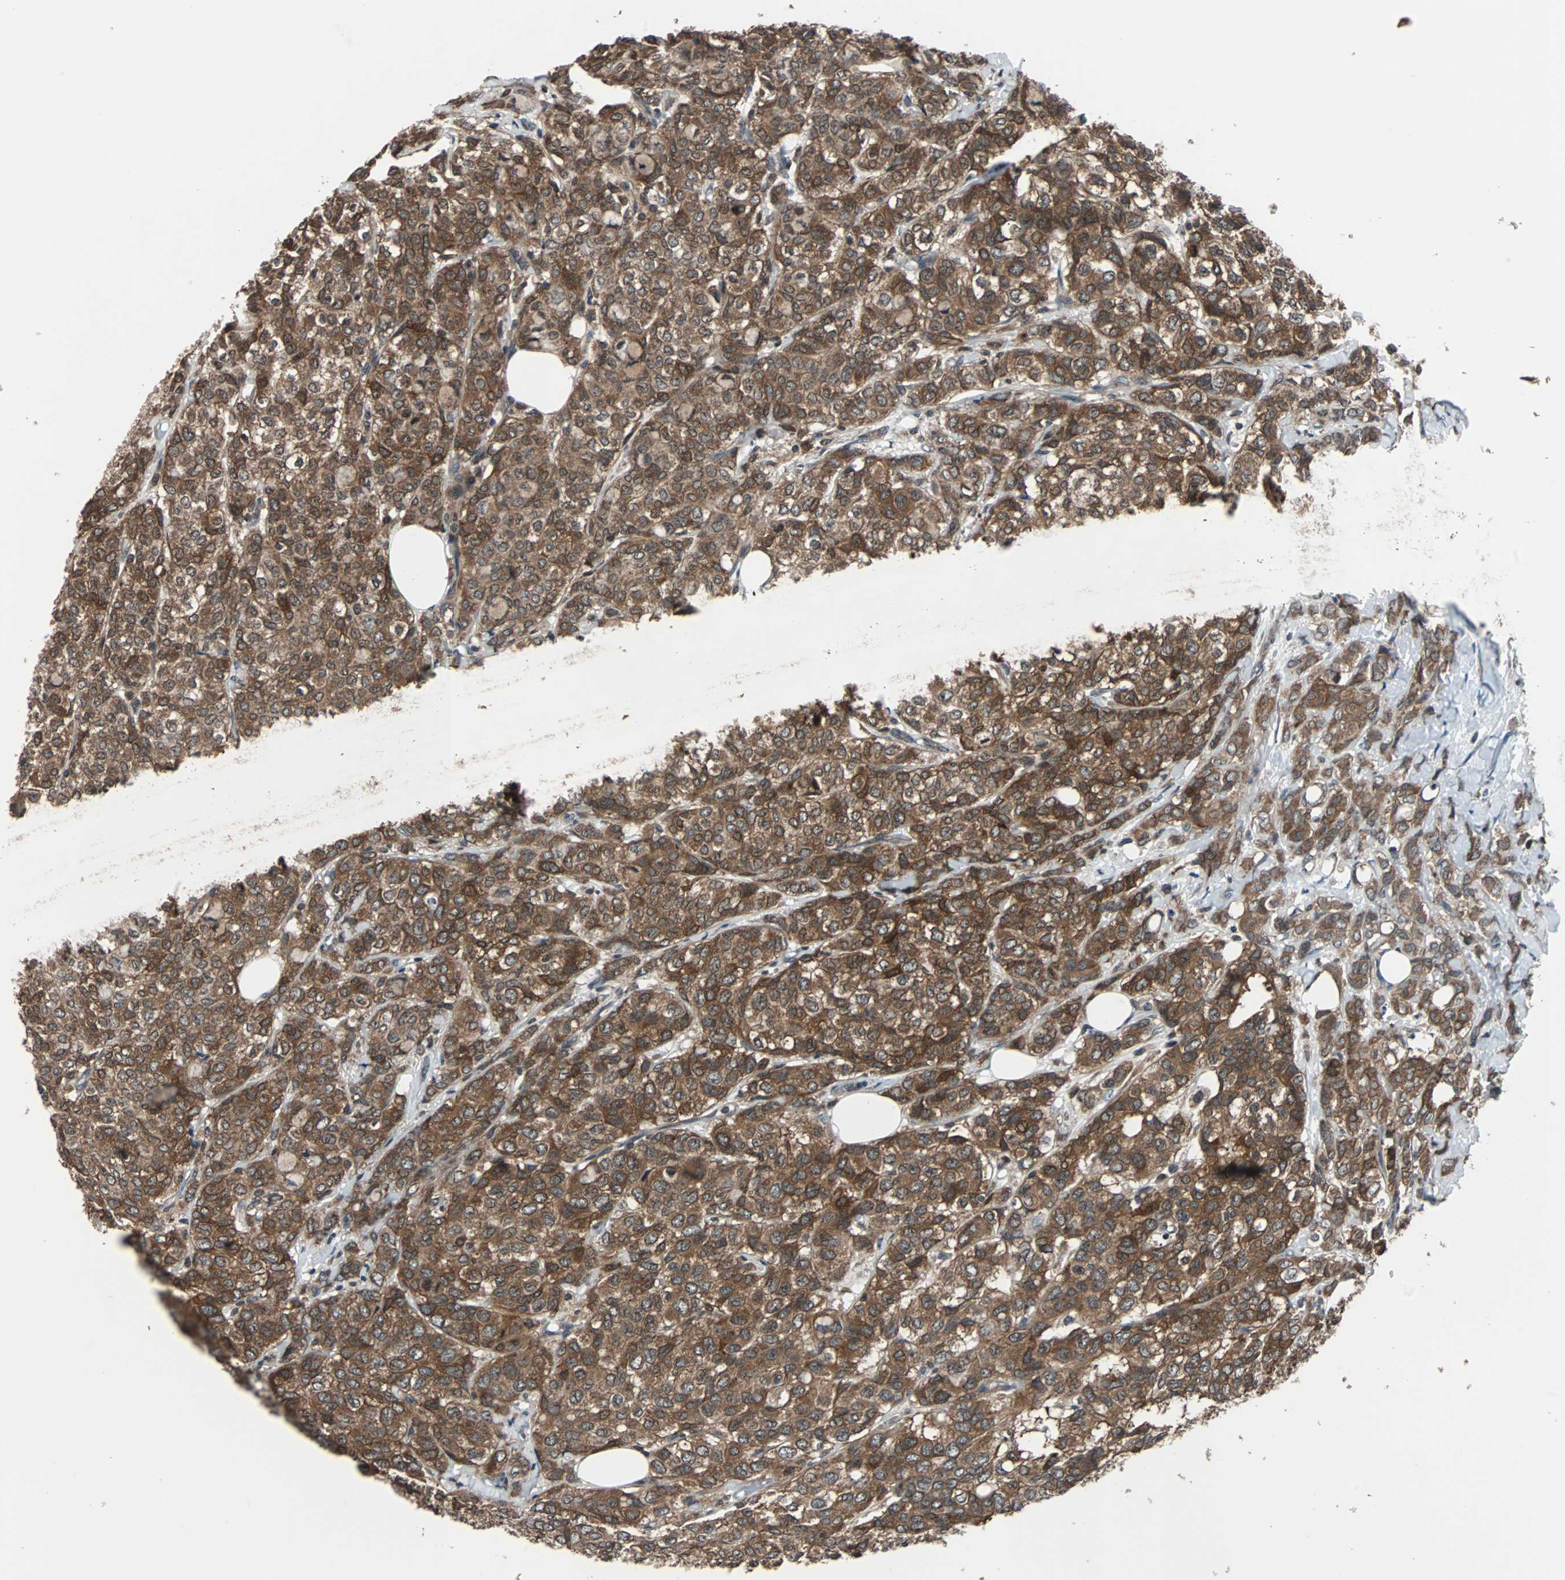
{"staining": {"intensity": "strong", "quantity": ">75%", "location": "cytoplasmic/membranous"}, "tissue": "breast cancer", "cell_type": "Tumor cells", "image_type": "cancer", "snomed": [{"axis": "morphology", "description": "Lobular carcinoma"}, {"axis": "topography", "description": "Breast"}], "caption": "This is a photomicrograph of IHC staining of lobular carcinoma (breast), which shows strong positivity in the cytoplasmic/membranous of tumor cells.", "gene": "PAK1", "patient": {"sex": "female", "age": 60}}